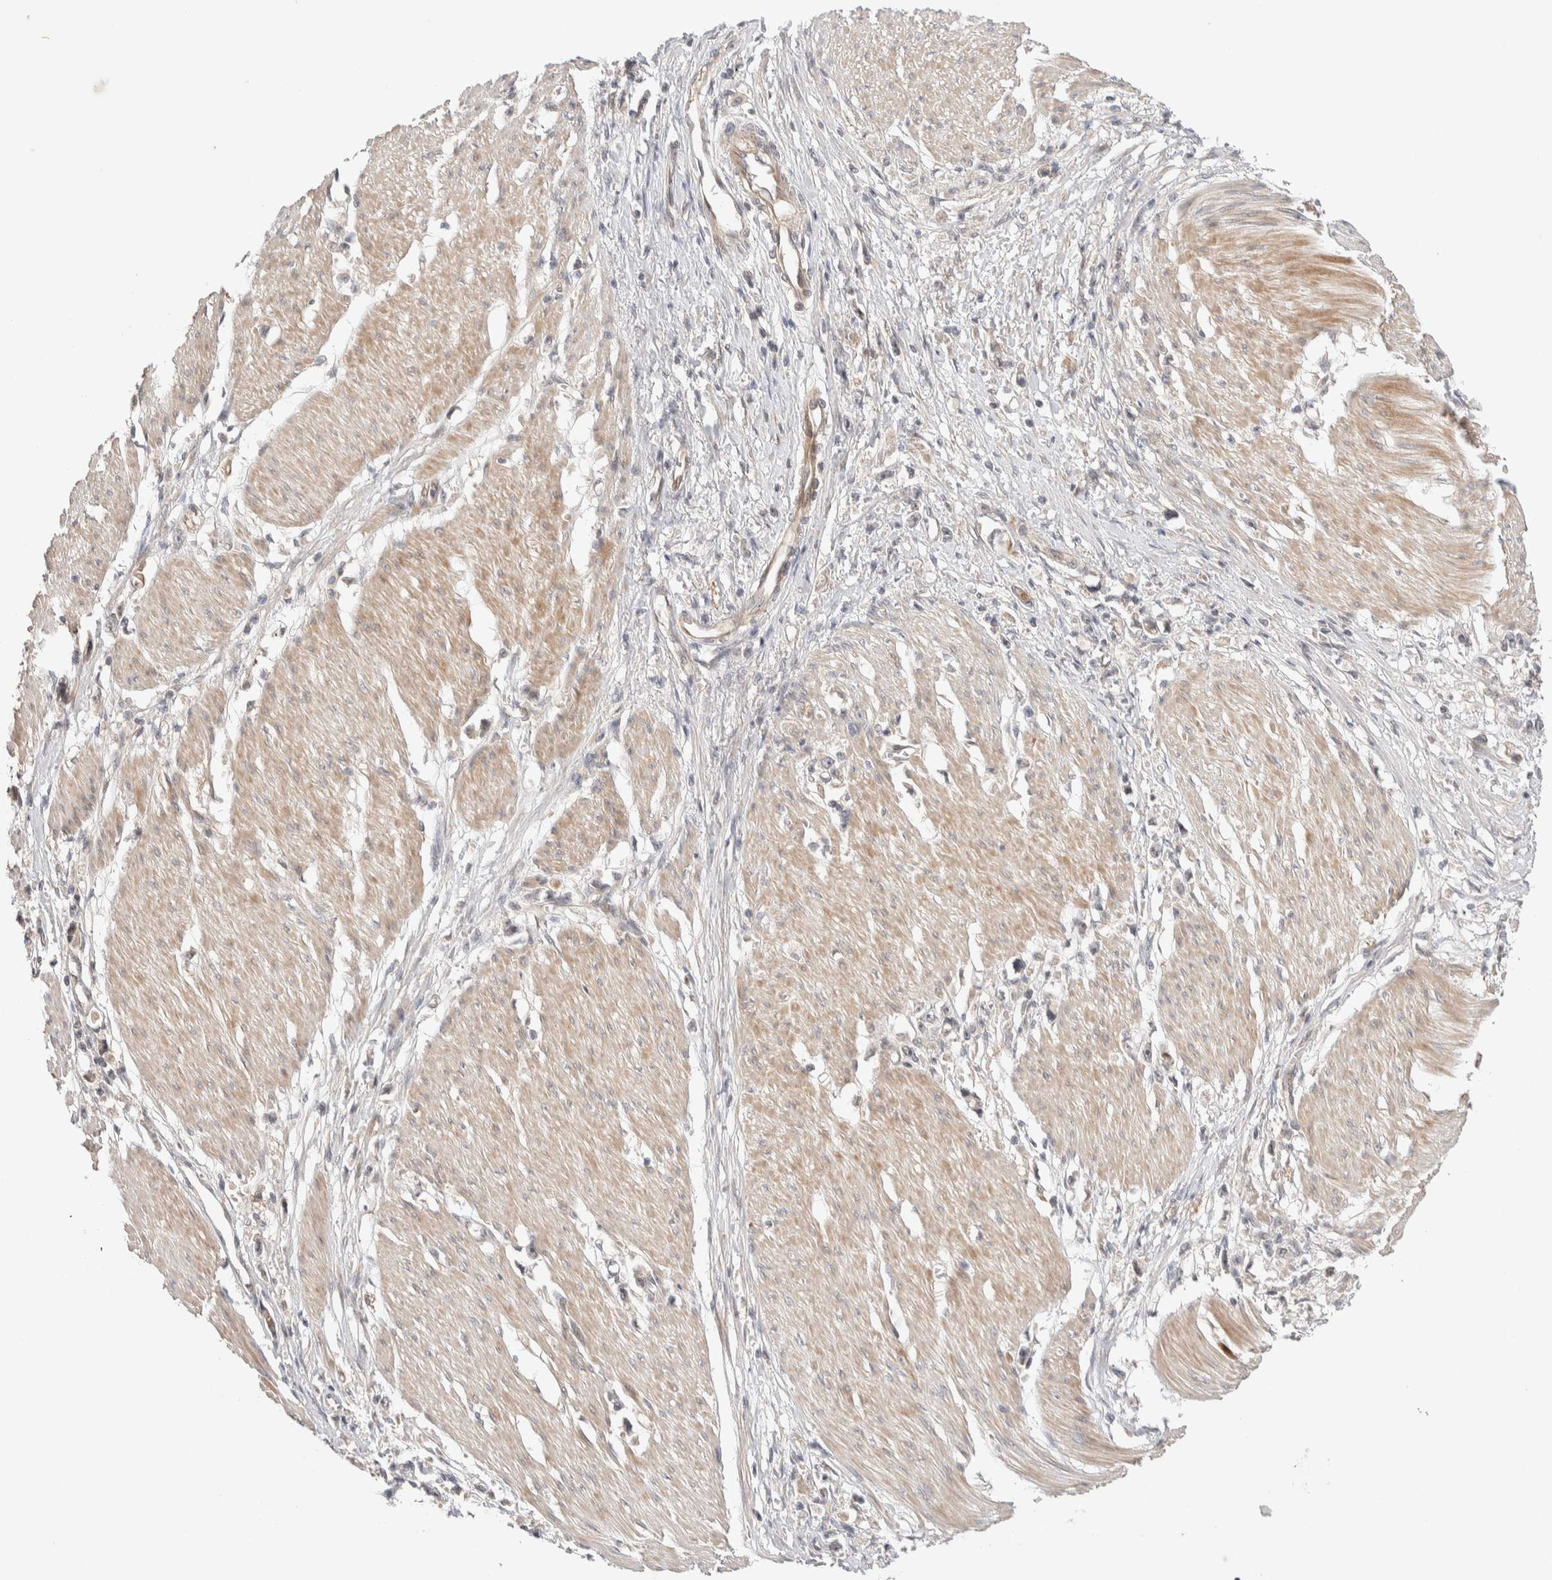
{"staining": {"intensity": "weak", "quantity": "<25%", "location": "cytoplasmic/membranous,nuclear"}, "tissue": "stomach cancer", "cell_type": "Tumor cells", "image_type": "cancer", "snomed": [{"axis": "morphology", "description": "Adenocarcinoma, NOS"}, {"axis": "topography", "description": "Stomach"}], "caption": "Tumor cells show no significant protein expression in stomach cancer.", "gene": "PRDM15", "patient": {"sex": "female", "age": 59}}